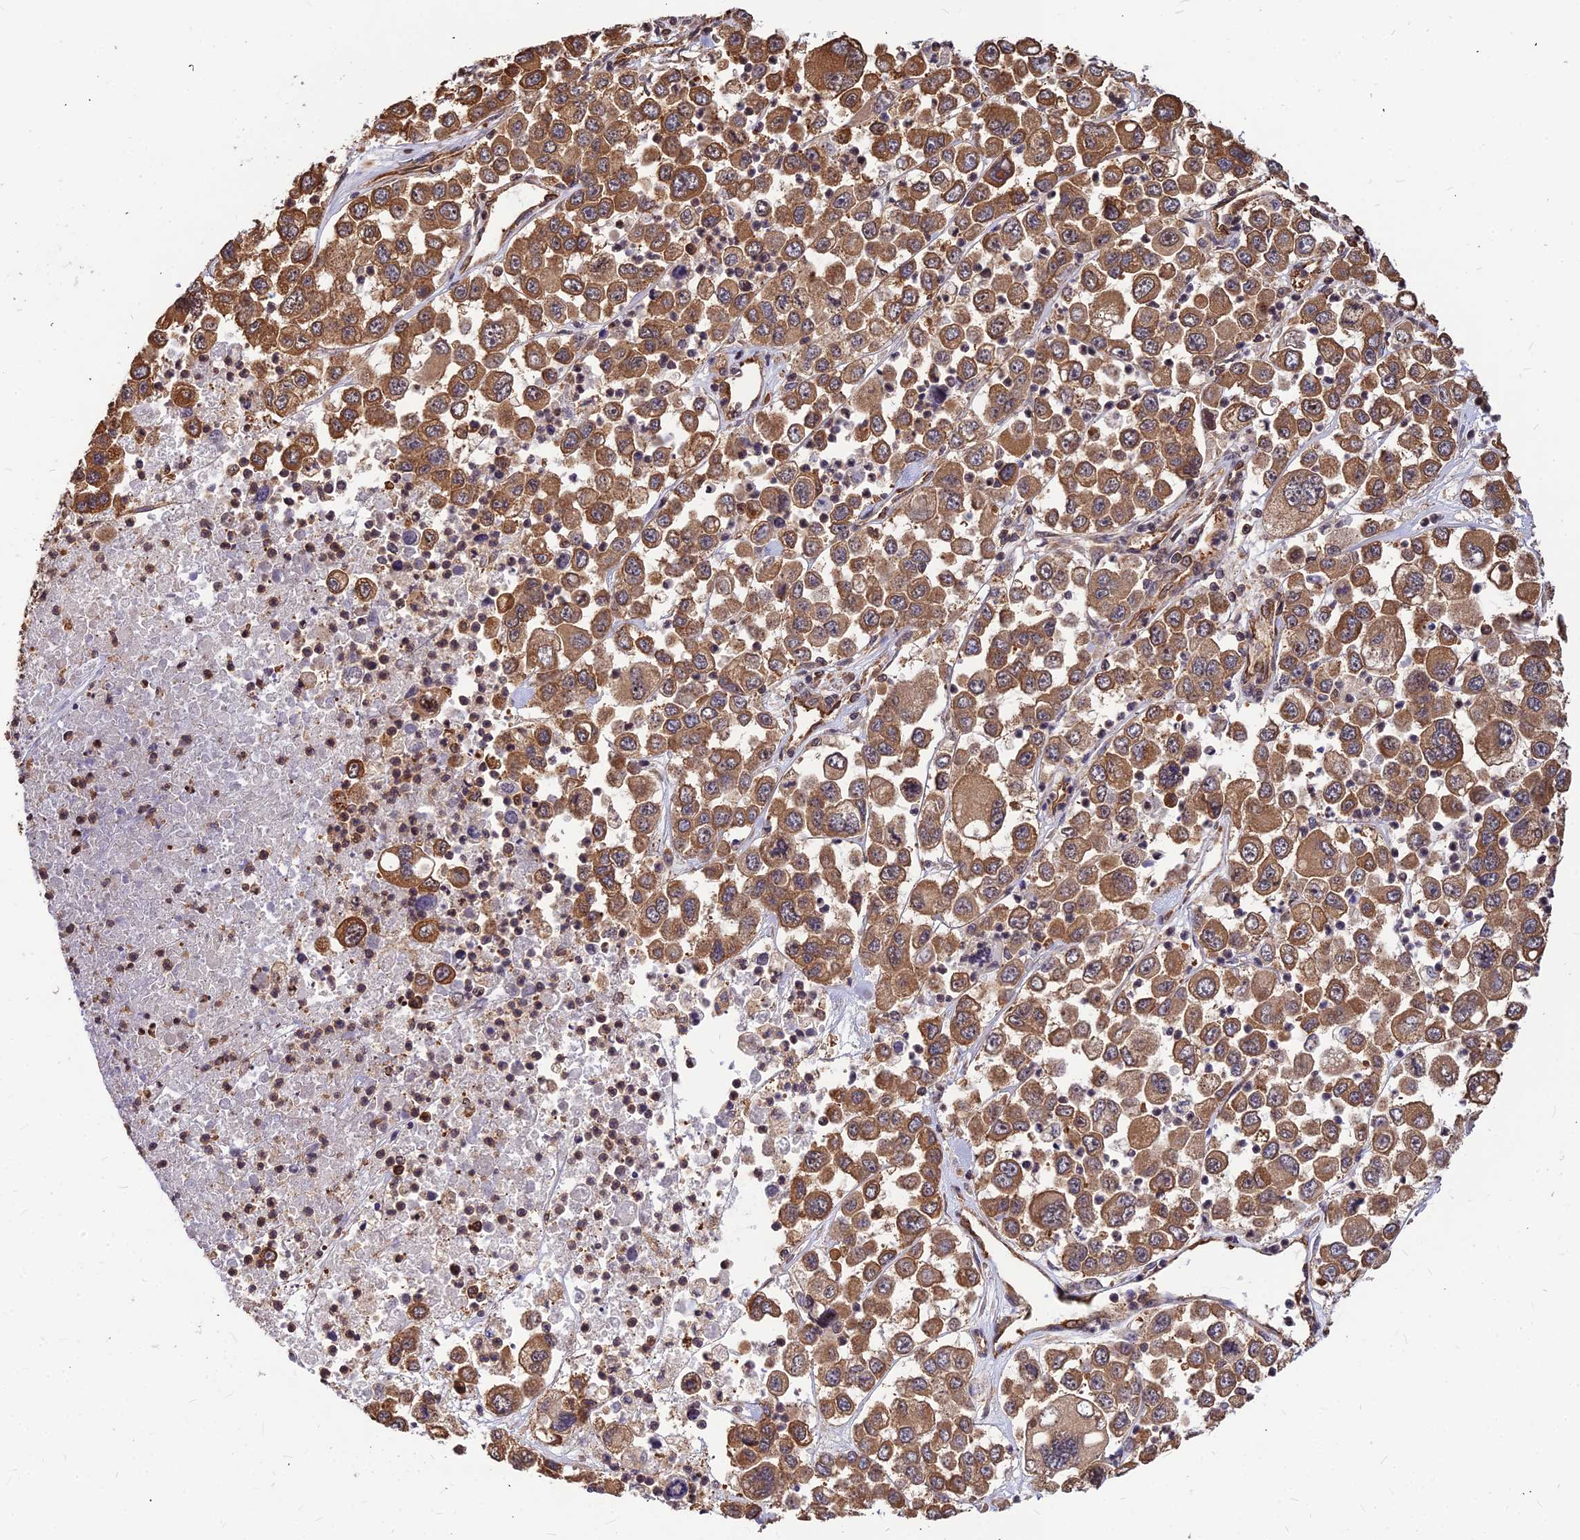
{"staining": {"intensity": "moderate", "quantity": ">75%", "location": "cytoplasmic/membranous"}, "tissue": "melanoma", "cell_type": "Tumor cells", "image_type": "cancer", "snomed": [{"axis": "morphology", "description": "Malignant melanoma, Metastatic site"}, {"axis": "topography", "description": "Lymph node"}], "caption": "Human malignant melanoma (metastatic site) stained for a protein (brown) demonstrates moderate cytoplasmic/membranous positive staining in approximately >75% of tumor cells.", "gene": "ZNF467", "patient": {"sex": "female", "age": 54}}